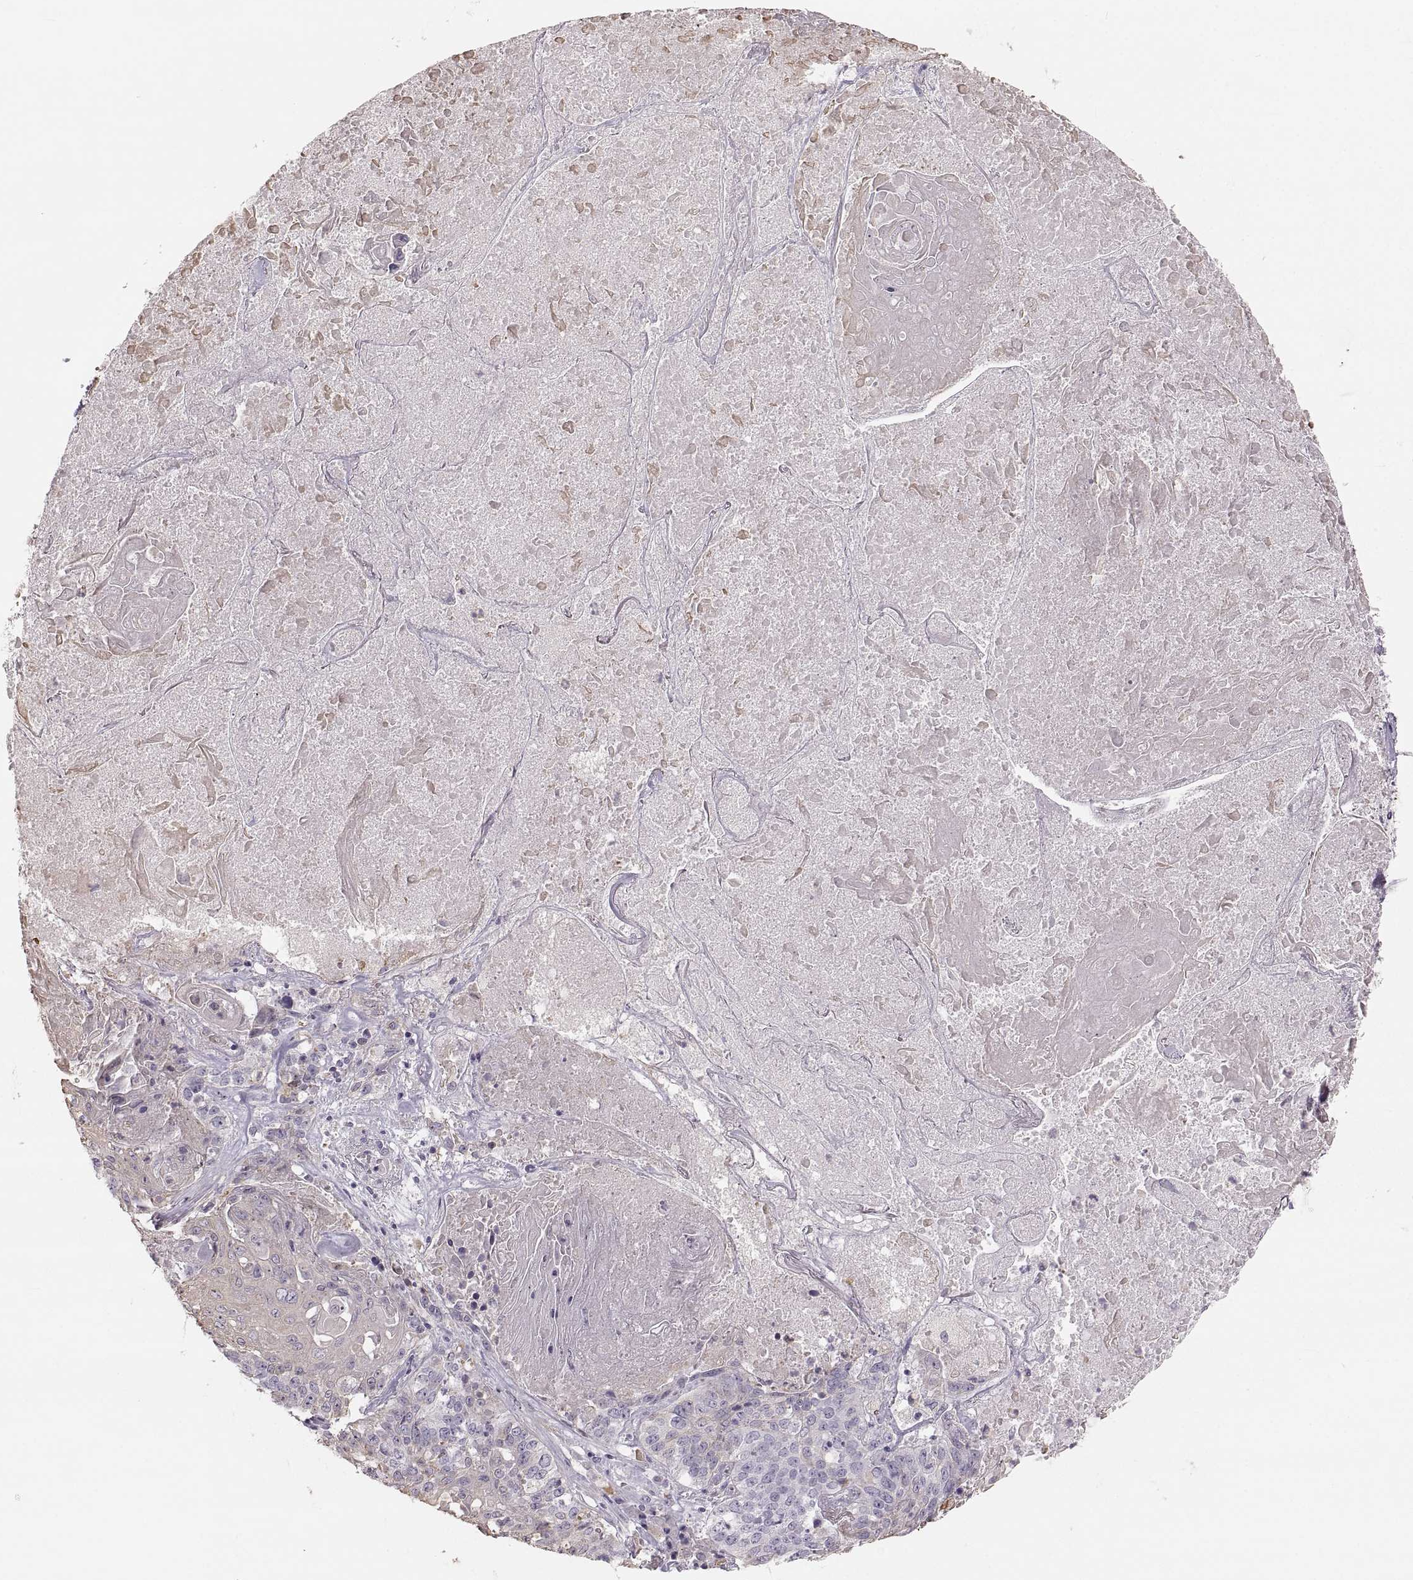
{"staining": {"intensity": "weak", "quantity": "<25%", "location": "cytoplasmic/membranous"}, "tissue": "lung cancer", "cell_type": "Tumor cells", "image_type": "cancer", "snomed": [{"axis": "morphology", "description": "Squamous cell carcinoma, NOS"}, {"axis": "topography", "description": "Lung"}], "caption": "IHC of lung squamous cell carcinoma displays no staining in tumor cells.", "gene": "RUNDC3A", "patient": {"sex": "male", "age": 64}}